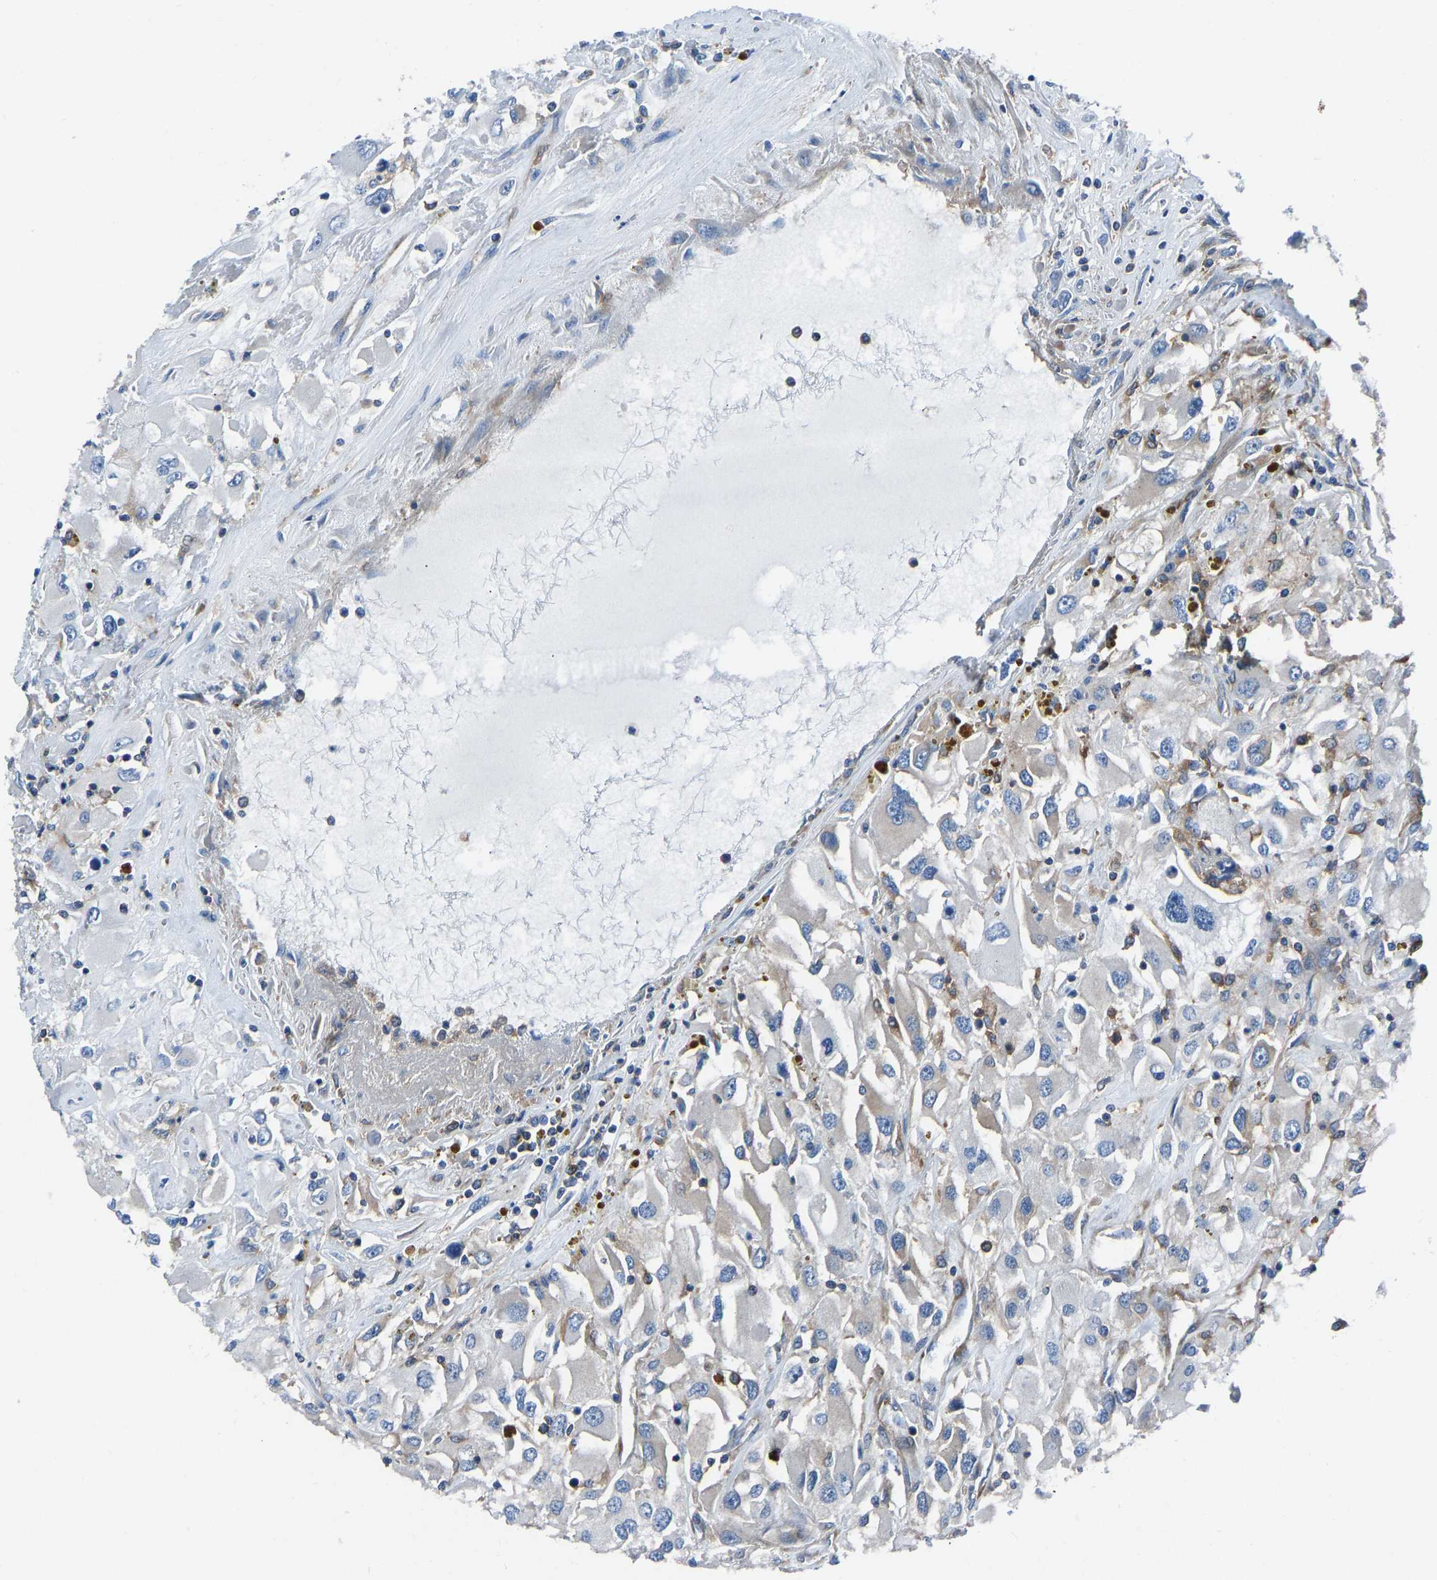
{"staining": {"intensity": "negative", "quantity": "none", "location": "none"}, "tissue": "renal cancer", "cell_type": "Tumor cells", "image_type": "cancer", "snomed": [{"axis": "morphology", "description": "Adenocarcinoma, NOS"}, {"axis": "topography", "description": "Kidney"}], "caption": "Renal adenocarcinoma was stained to show a protein in brown. There is no significant staining in tumor cells.", "gene": "PRKAR1A", "patient": {"sex": "female", "age": 52}}